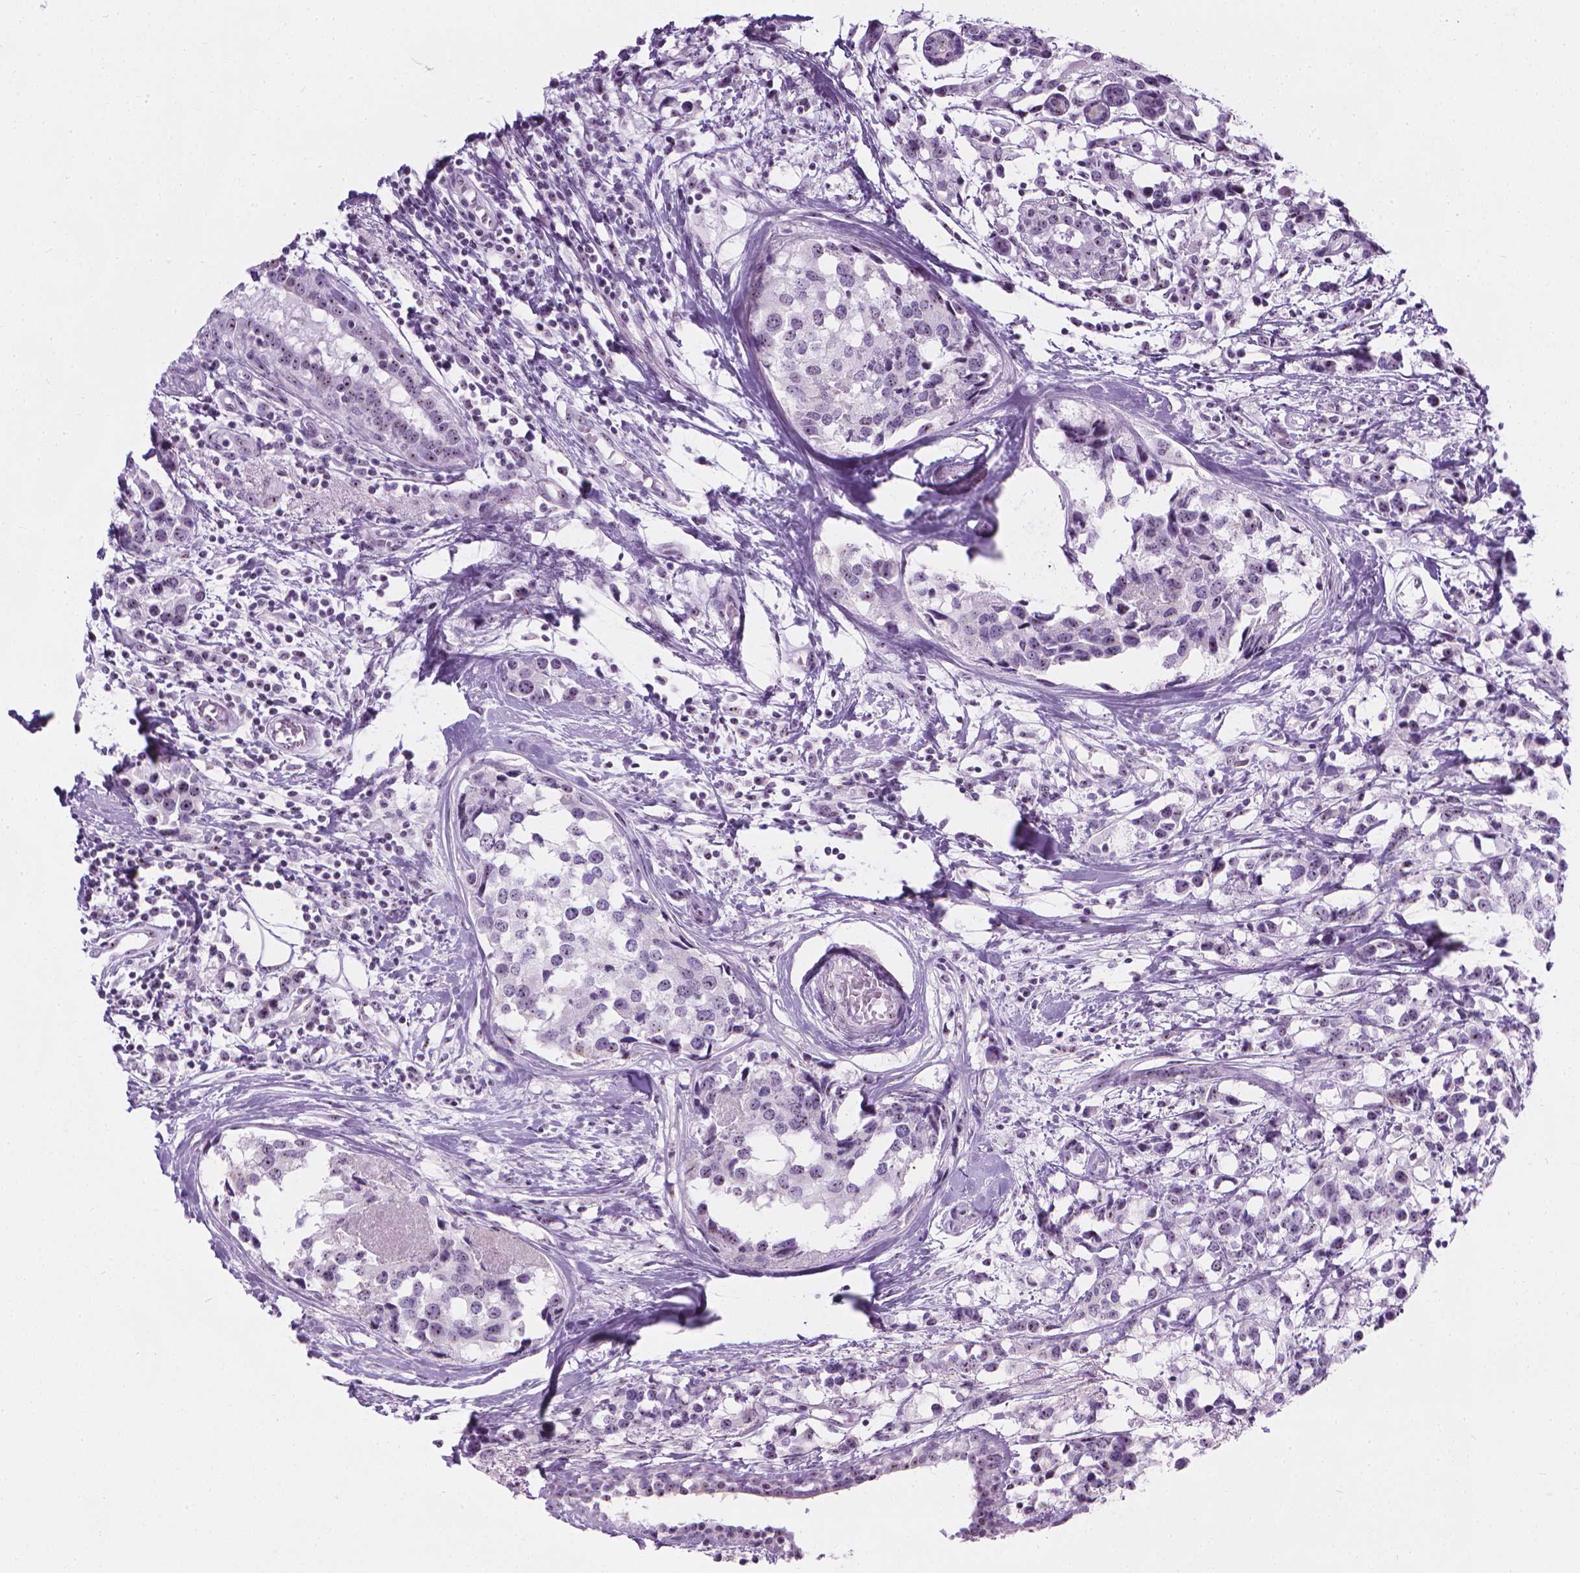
{"staining": {"intensity": "negative", "quantity": "none", "location": "none"}, "tissue": "breast cancer", "cell_type": "Tumor cells", "image_type": "cancer", "snomed": [{"axis": "morphology", "description": "Lobular carcinoma"}, {"axis": "topography", "description": "Breast"}], "caption": "Photomicrograph shows no significant protein expression in tumor cells of breast cancer (lobular carcinoma).", "gene": "NOL7", "patient": {"sex": "female", "age": 59}}